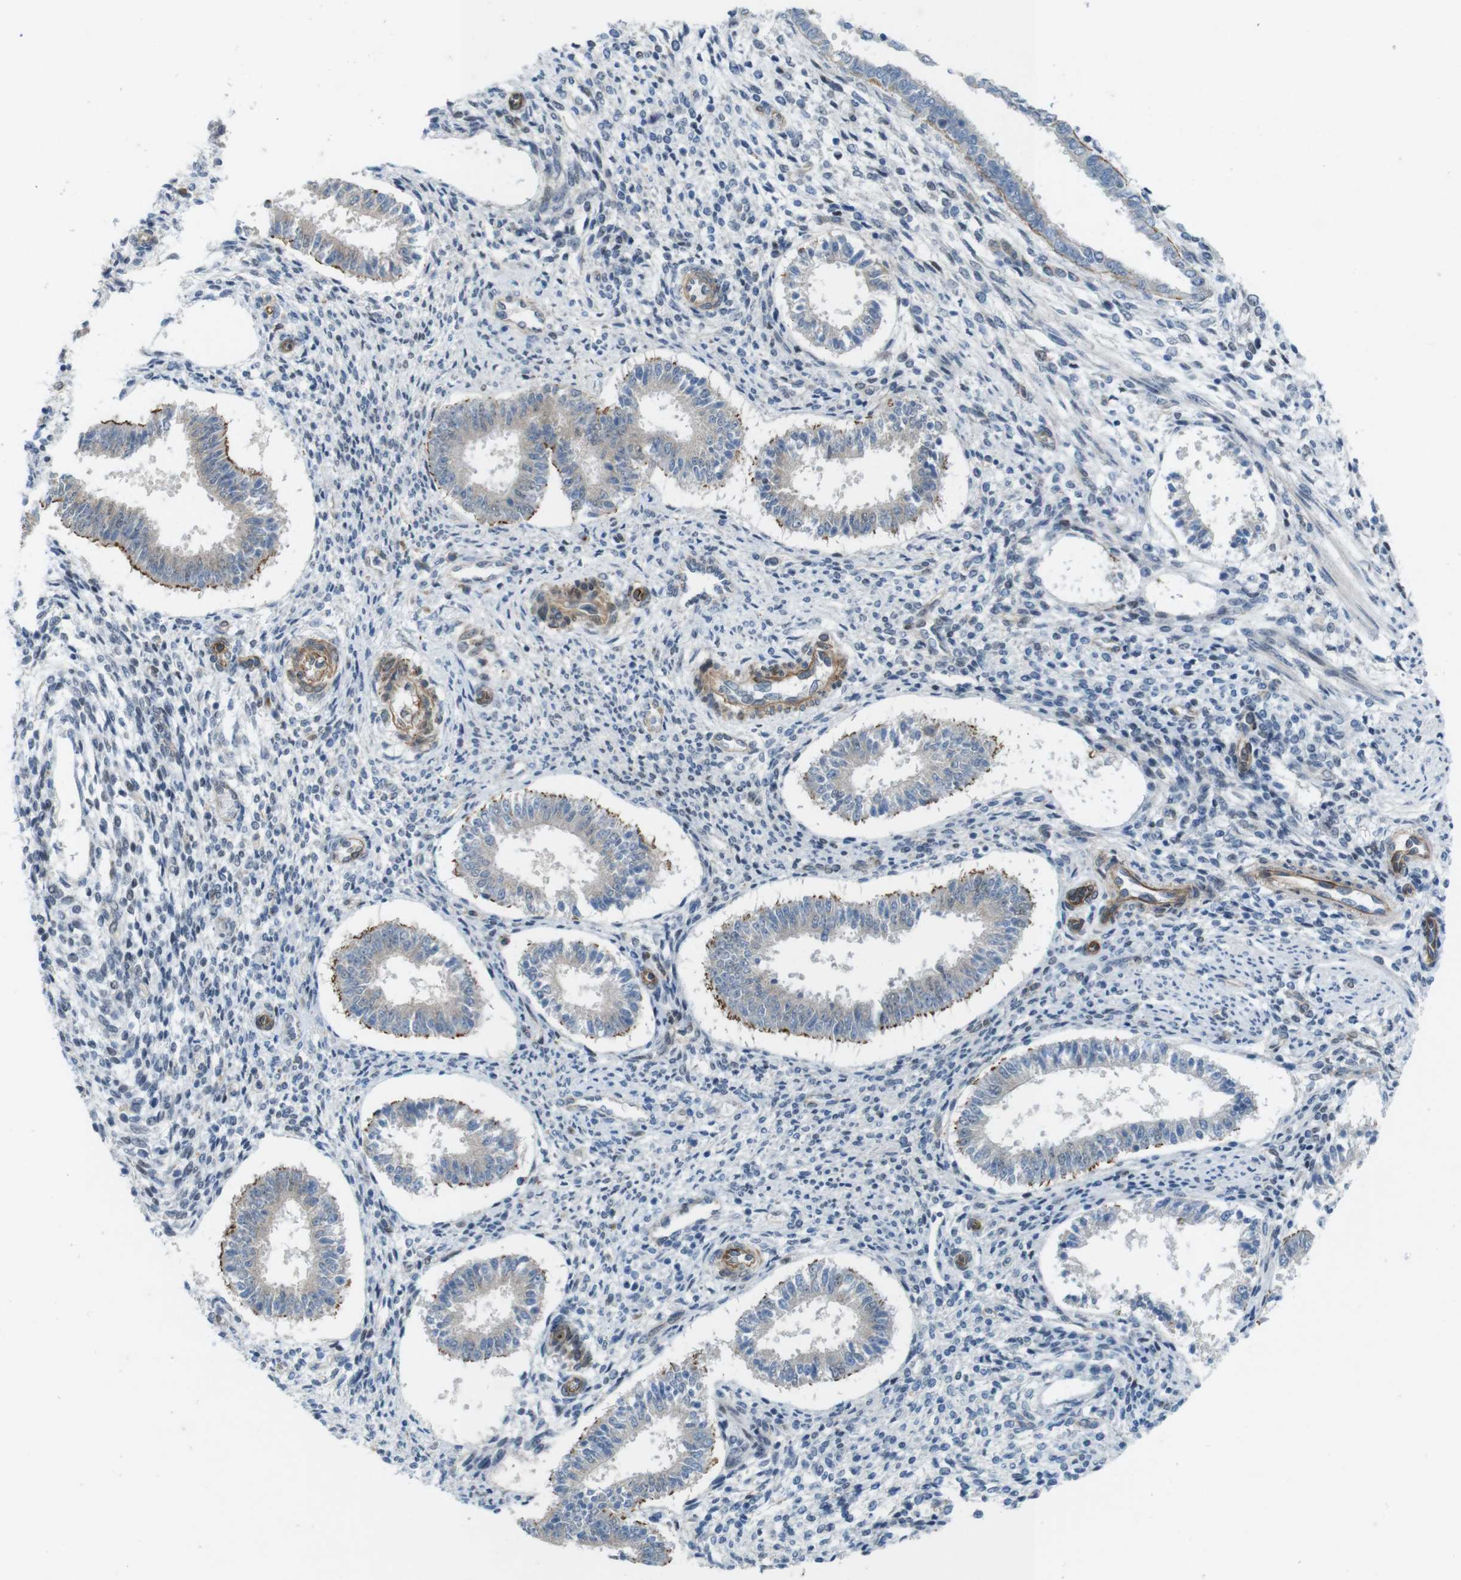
{"staining": {"intensity": "negative", "quantity": "none", "location": "none"}, "tissue": "endometrium", "cell_type": "Cells in endometrial stroma", "image_type": "normal", "snomed": [{"axis": "morphology", "description": "Normal tissue, NOS"}, {"axis": "topography", "description": "Endometrium"}], "caption": "Cells in endometrial stroma are negative for brown protein staining in benign endometrium.", "gene": "SKI", "patient": {"sex": "female", "age": 35}}